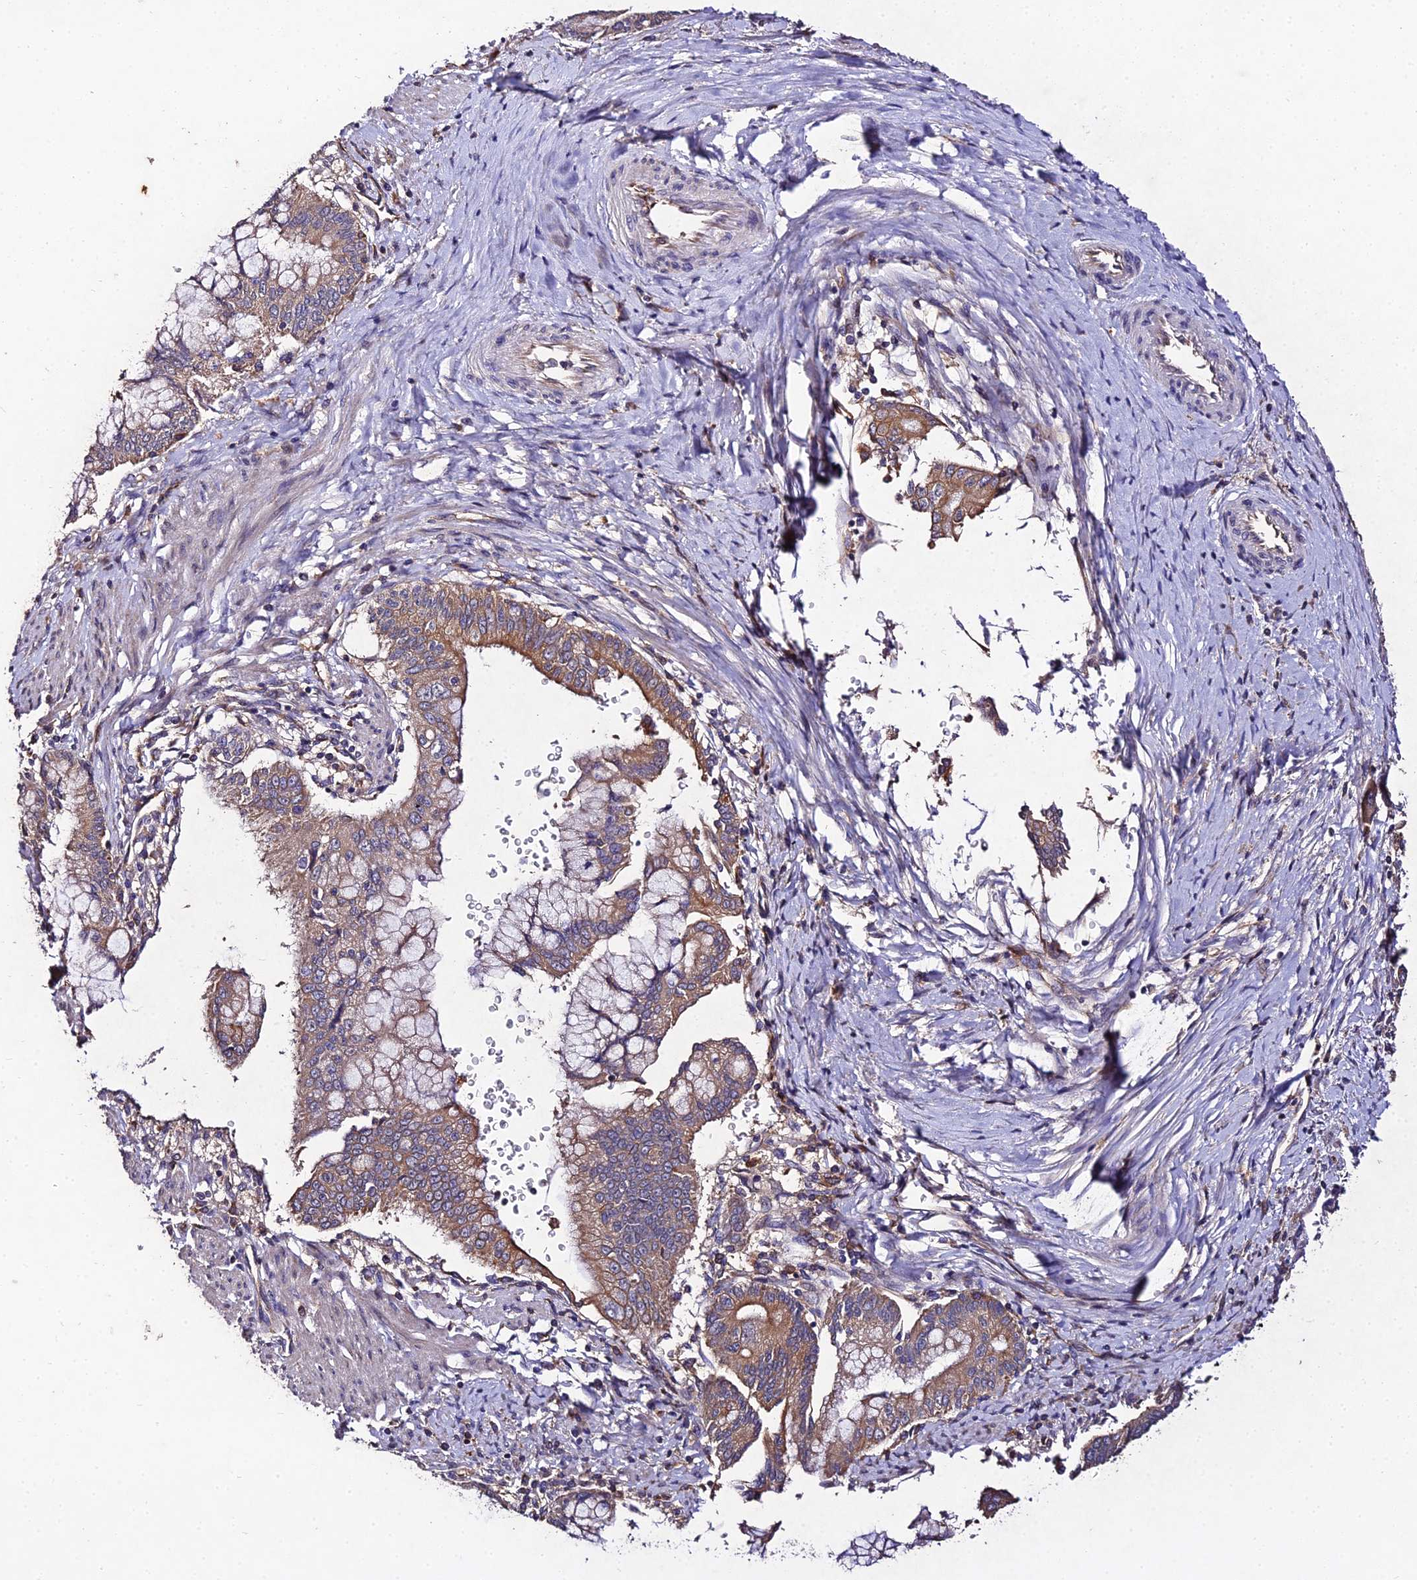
{"staining": {"intensity": "moderate", "quantity": "25%-75%", "location": "cytoplasmic/membranous"}, "tissue": "pancreatic cancer", "cell_type": "Tumor cells", "image_type": "cancer", "snomed": [{"axis": "morphology", "description": "Adenocarcinoma, NOS"}, {"axis": "topography", "description": "Pancreas"}], "caption": "Tumor cells exhibit medium levels of moderate cytoplasmic/membranous staining in about 25%-75% of cells in human adenocarcinoma (pancreatic).", "gene": "AP3M2", "patient": {"sex": "male", "age": 46}}